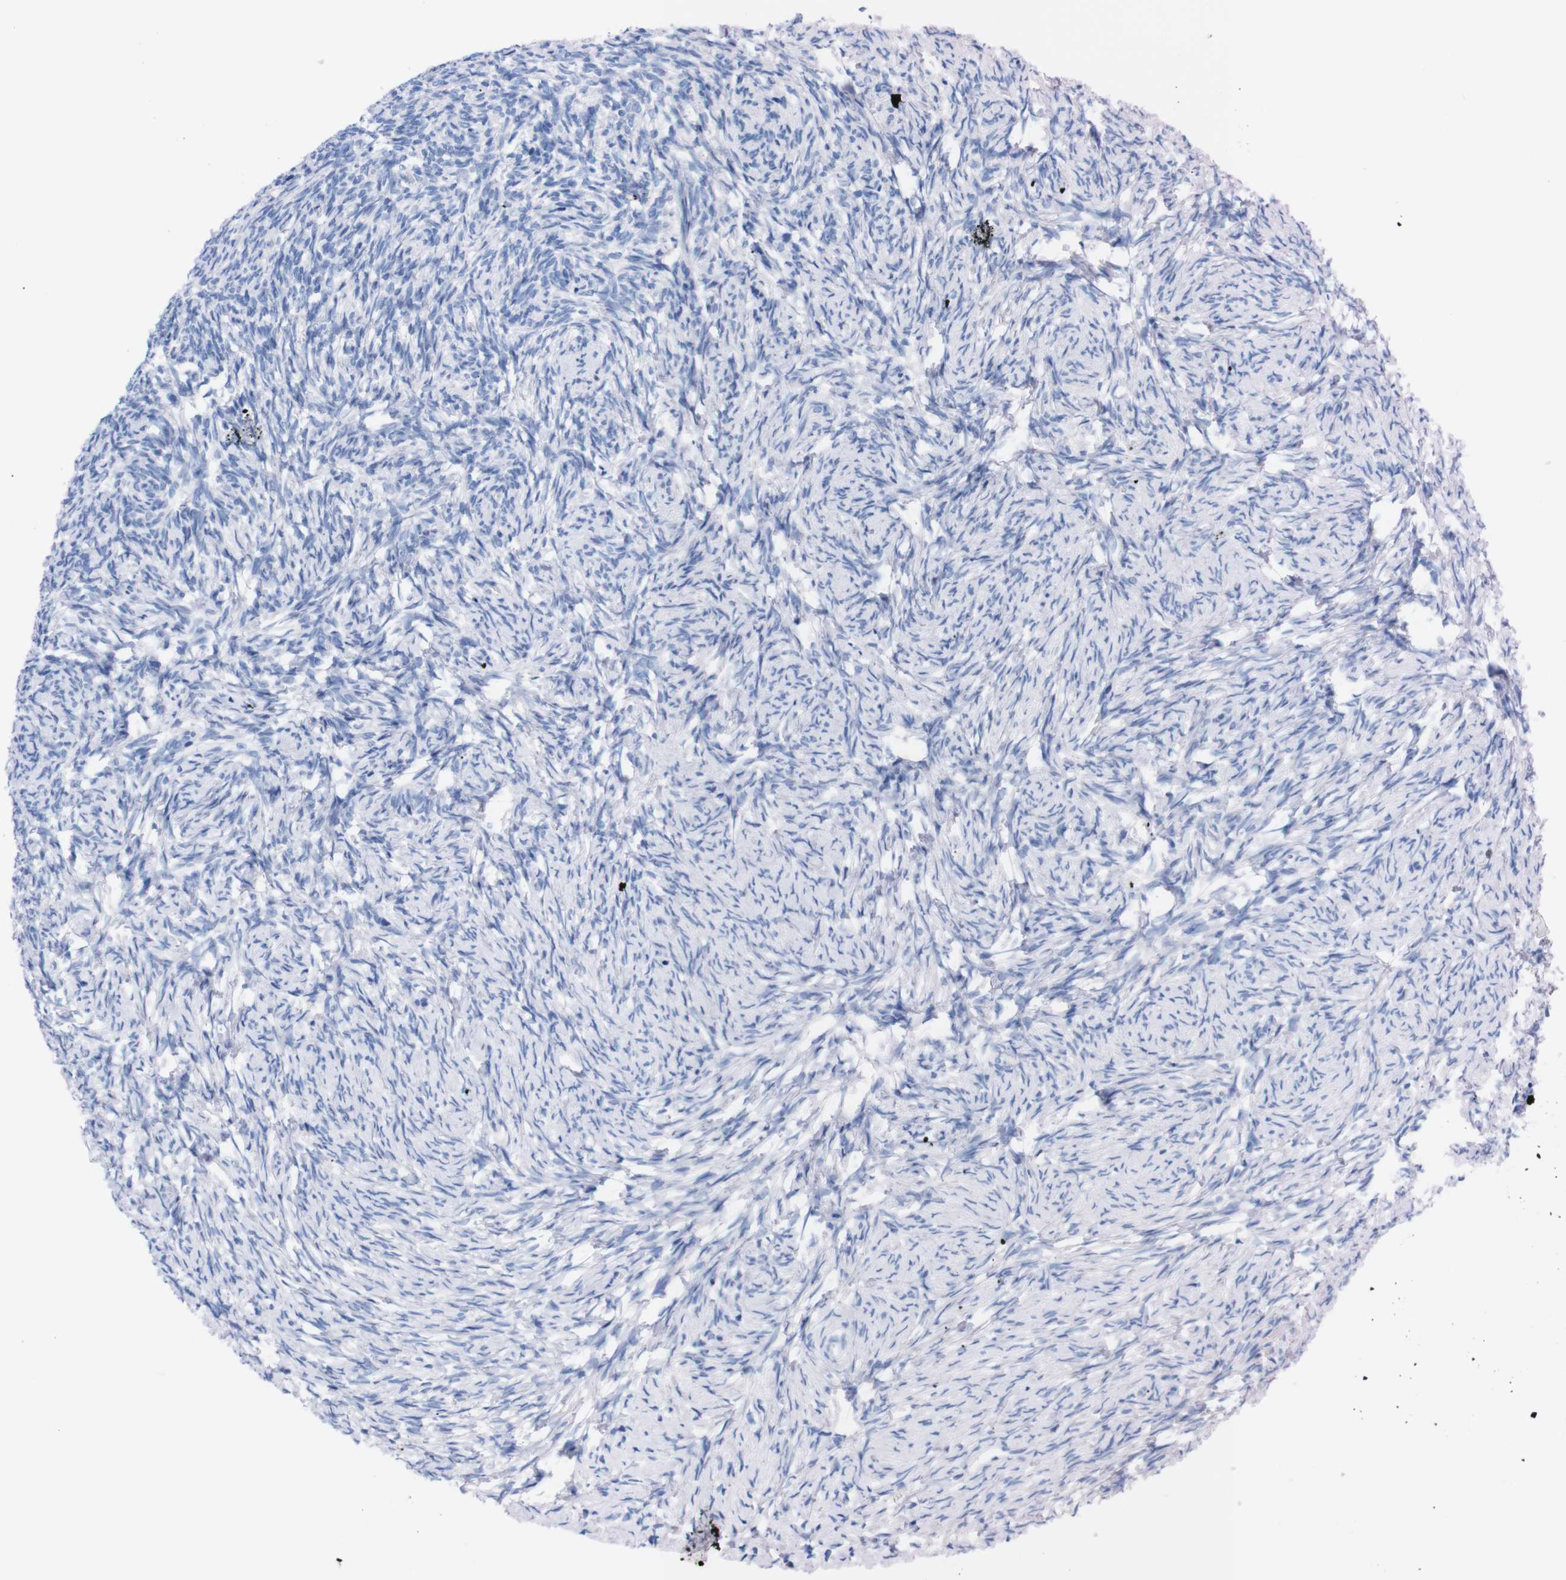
{"staining": {"intensity": "negative", "quantity": "none", "location": "none"}, "tissue": "ovary", "cell_type": "Follicle cells", "image_type": "normal", "snomed": [{"axis": "morphology", "description": "Normal tissue, NOS"}, {"axis": "topography", "description": "Ovary"}], "caption": "A high-resolution photomicrograph shows immunohistochemistry (IHC) staining of normal ovary, which reveals no significant positivity in follicle cells. The staining is performed using DAB (3,3'-diaminobenzidine) brown chromogen with nuclei counter-stained in using hematoxylin.", "gene": "P2RY12", "patient": {"sex": "female", "age": 60}}